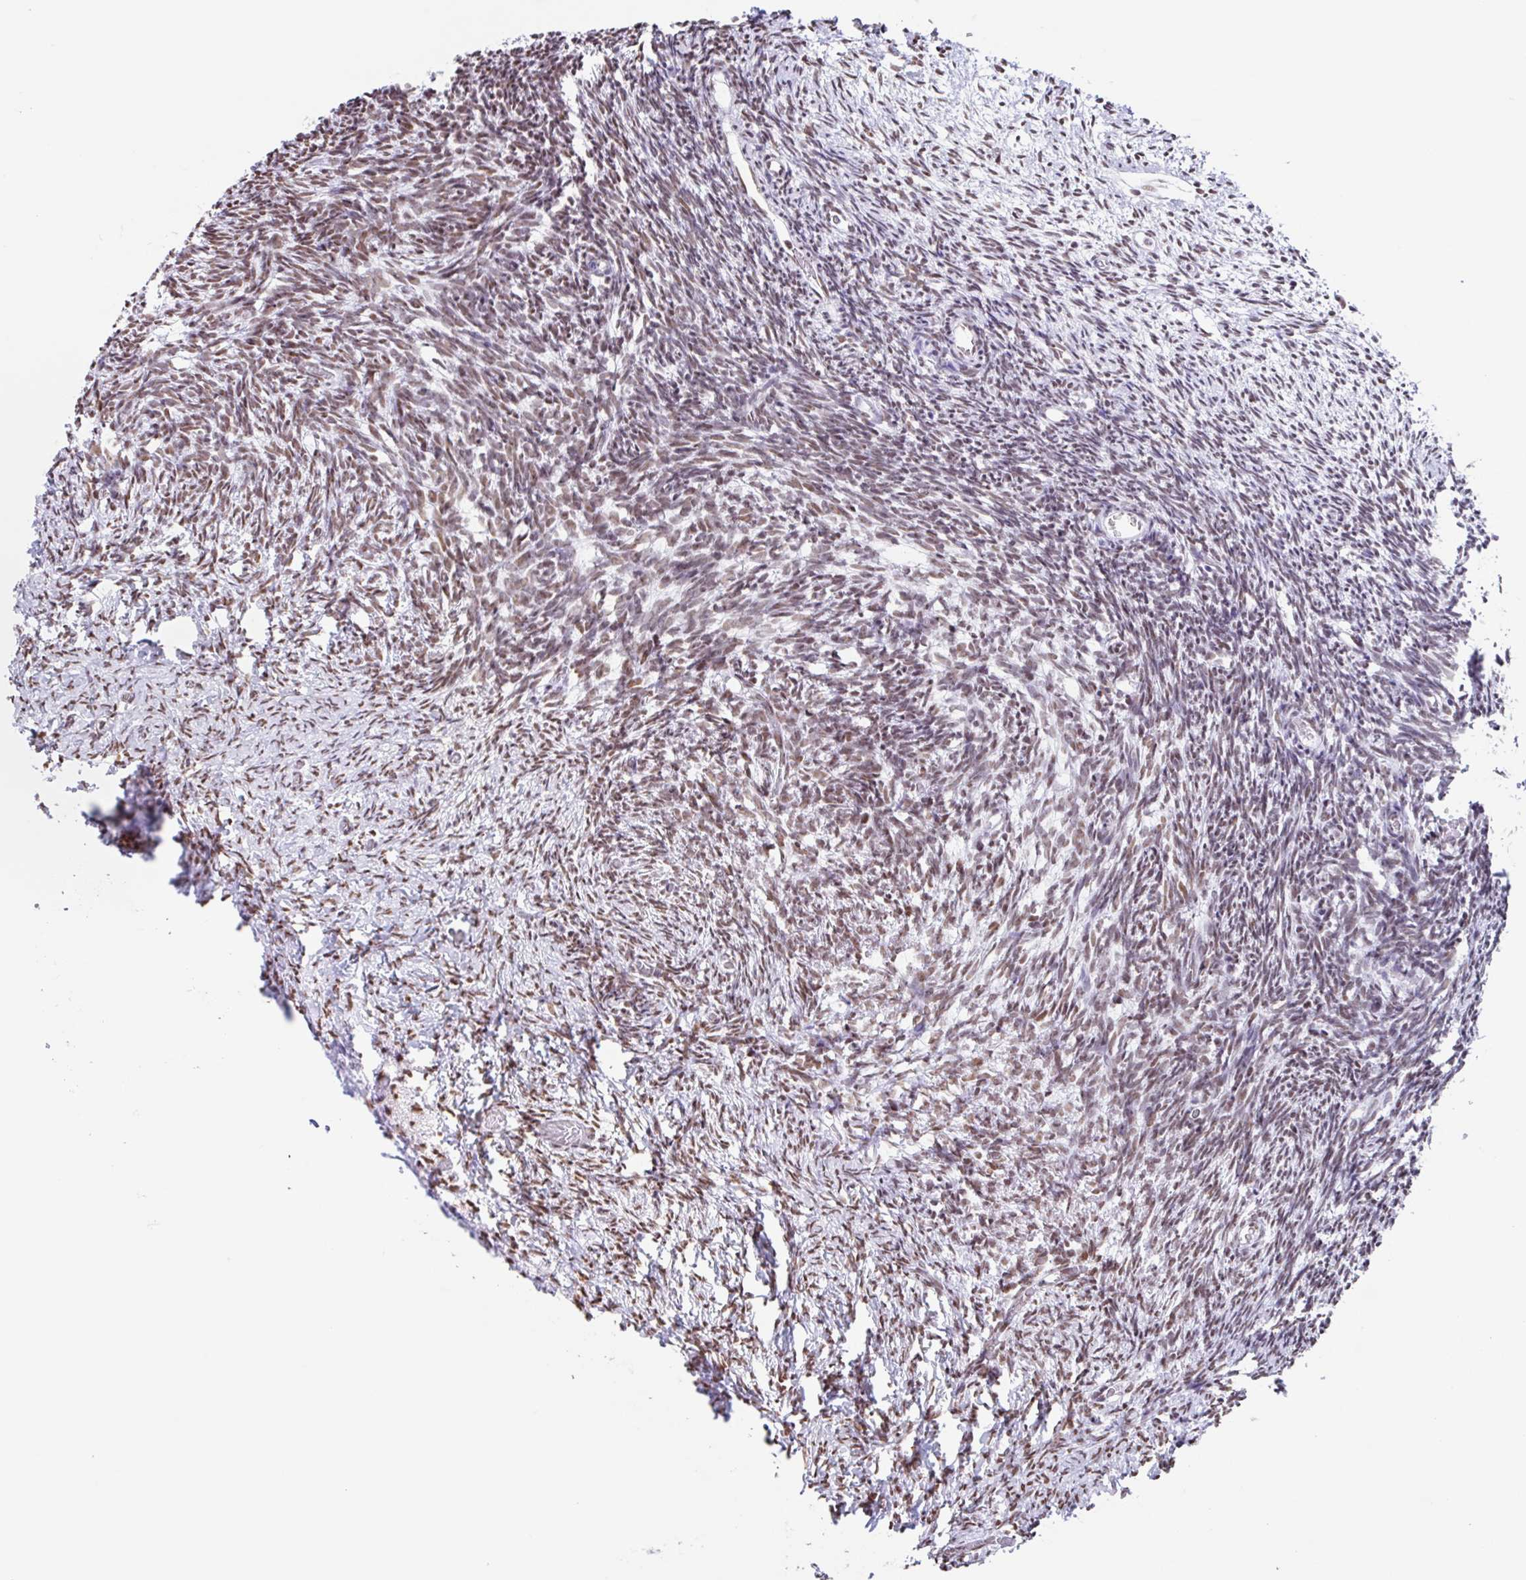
{"staining": {"intensity": "strong", "quantity": ">75%", "location": "nuclear"}, "tissue": "ovary", "cell_type": "Follicle cells", "image_type": "normal", "snomed": [{"axis": "morphology", "description": "Normal tissue, NOS"}, {"axis": "topography", "description": "Ovary"}], "caption": "Immunohistochemical staining of unremarkable ovary exhibits high levels of strong nuclear staining in approximately >75% of follicle cells.", "gene": "KHDRBS1", "patient": {"sex": "female", "age": 39}}